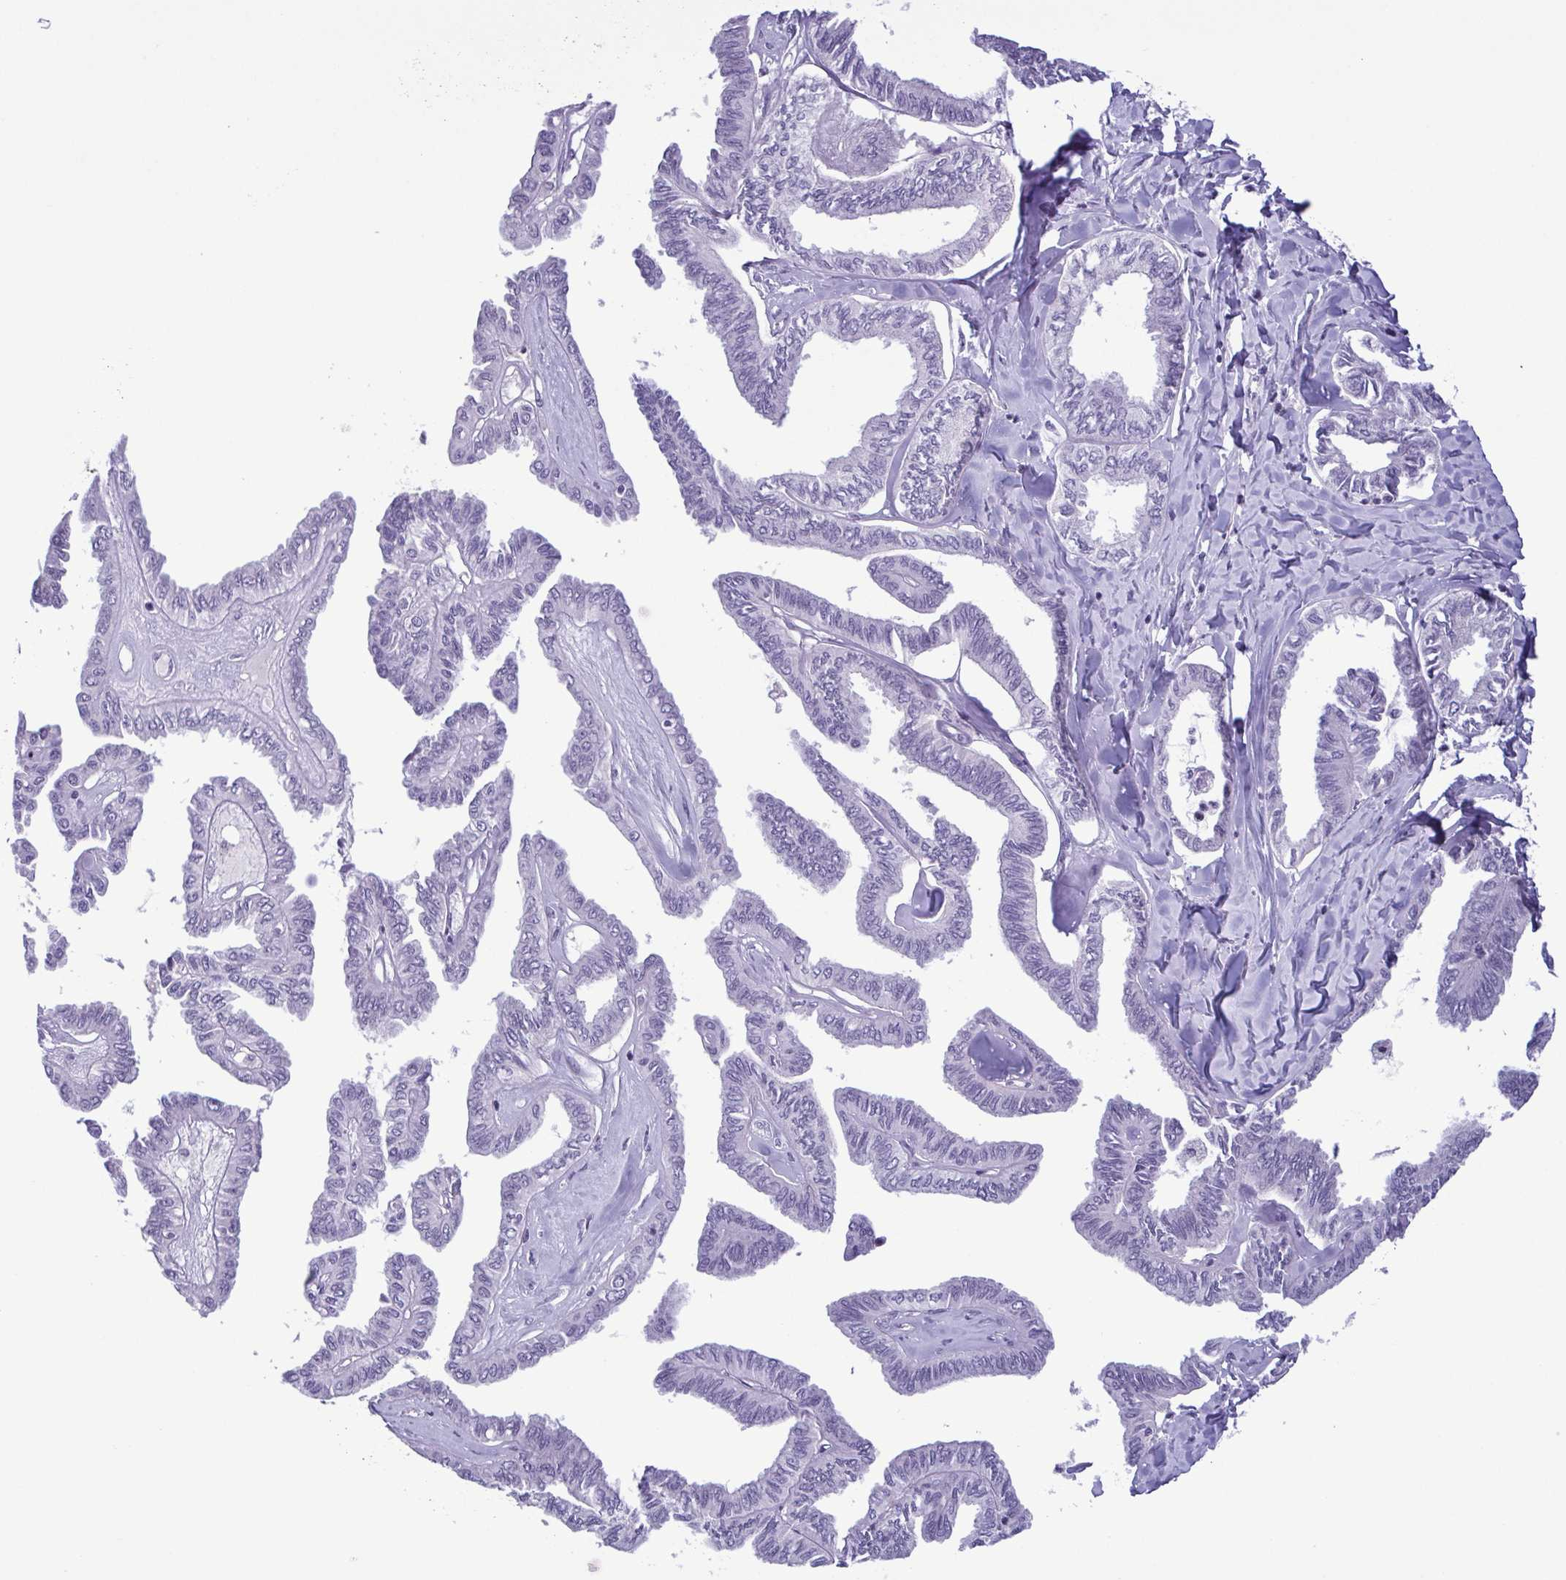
{"staining": {"intensity": "negative", "quantity": "none", "location": "none"}, "tissue": "ovarian cancer", "cell_type": "Tumor cells", "image_type": "cancer", "snomed": [{"axis": "morphology", "description": "Carcinoma, endometroid"}, {"axis": "topography", "description": "Ovary"}], "caption": "The histopathology image displays no staining of tumor cells in ovarian cancer.", "gene": "IRF1", "patient": {"sex": "female", "age": 70}}